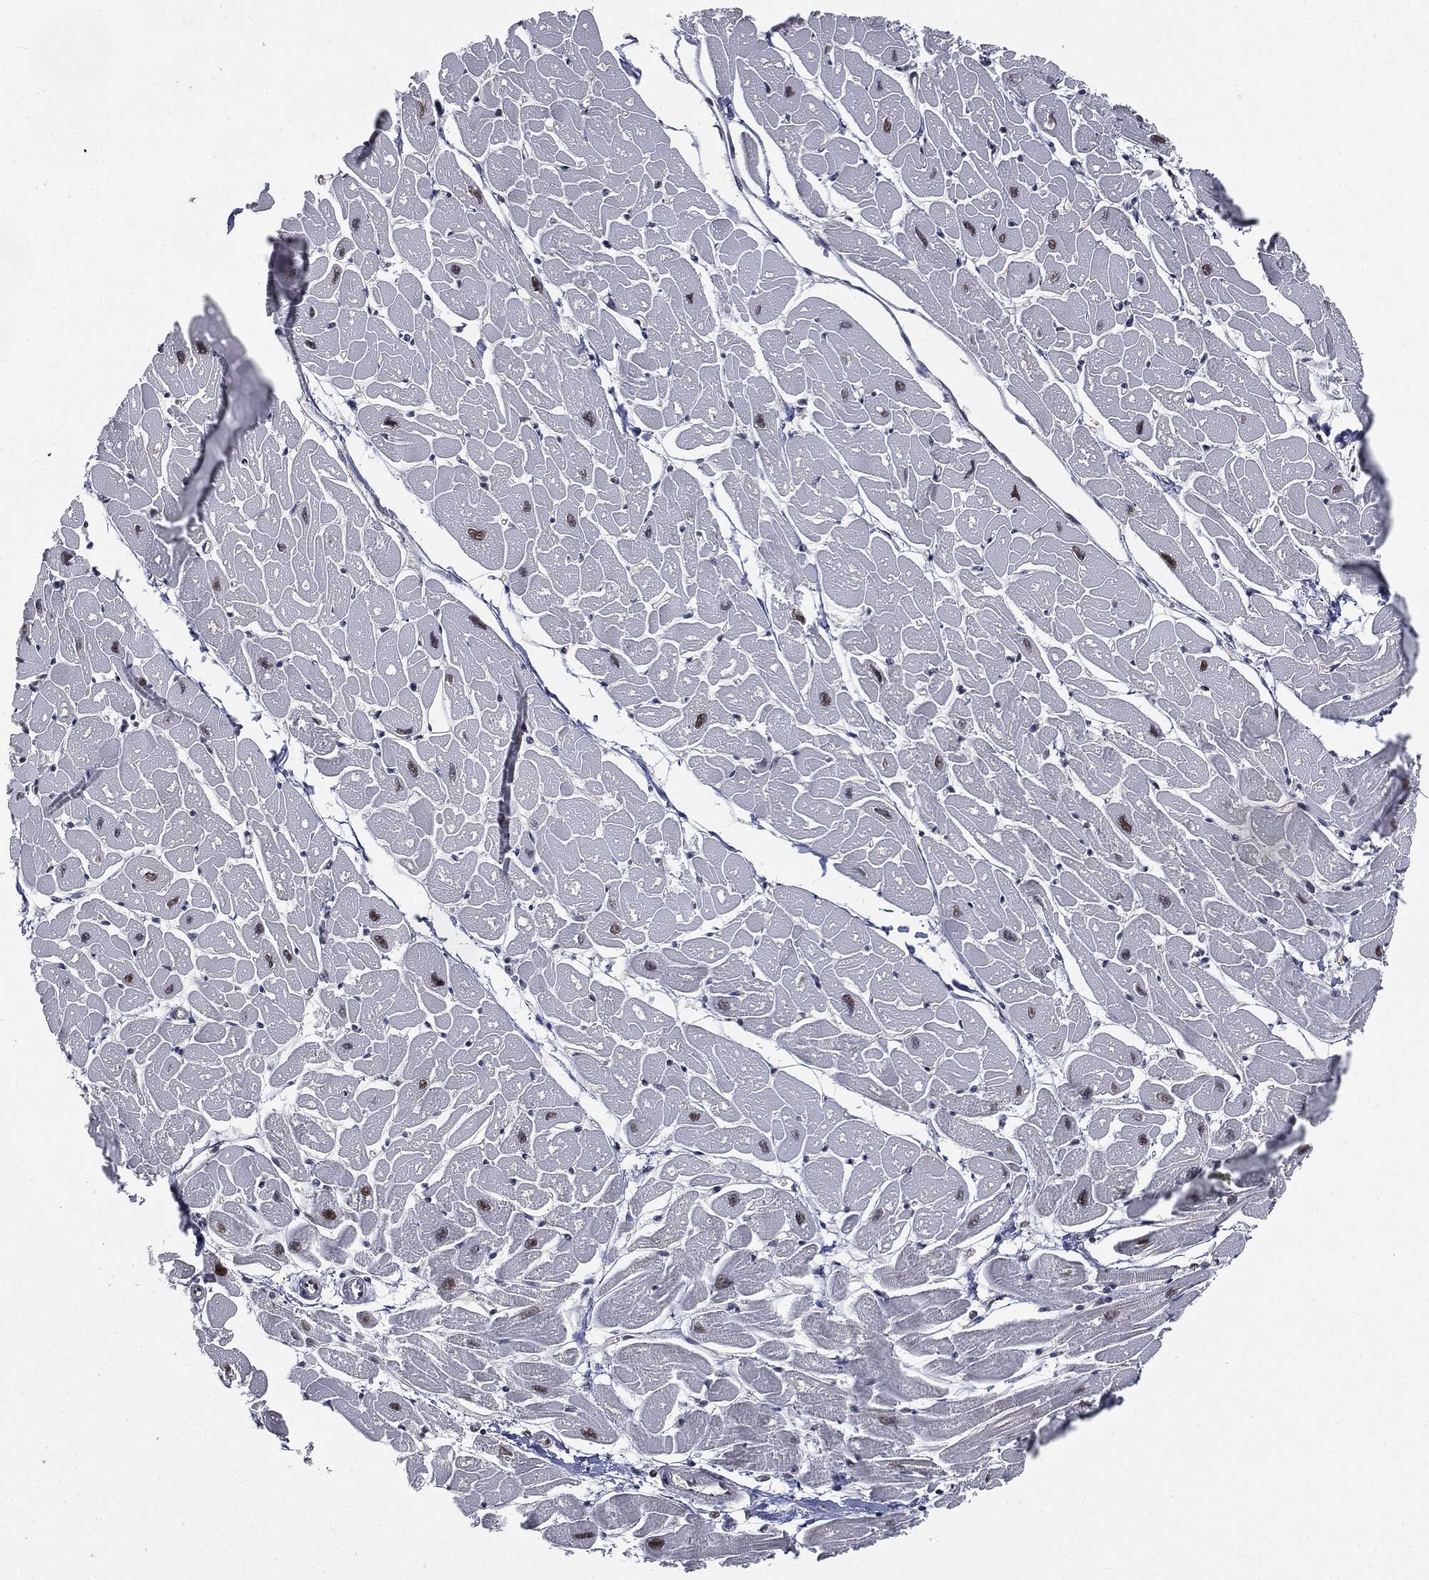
{"staining": {"intensity": "strong", "quantity": "<25%", "location": "nuclear"}, "tissue": "heart muscle", "cell_type": "Cardiomyocytes", "image_type": "normal", "snomed": [{"axis": "morphology", "description": "Normal tissue, NOS"}, {"axis": "topography", "description": "Heart"}], "caption": "Immunohistochemical staining of unremarkable human heart muscle exhibits medium levels of strong nuclear positivity in approximately <25% of cardiomyocytes.", "gene": "SHLD2", "patient": {"sex": "male", "age": 57}}